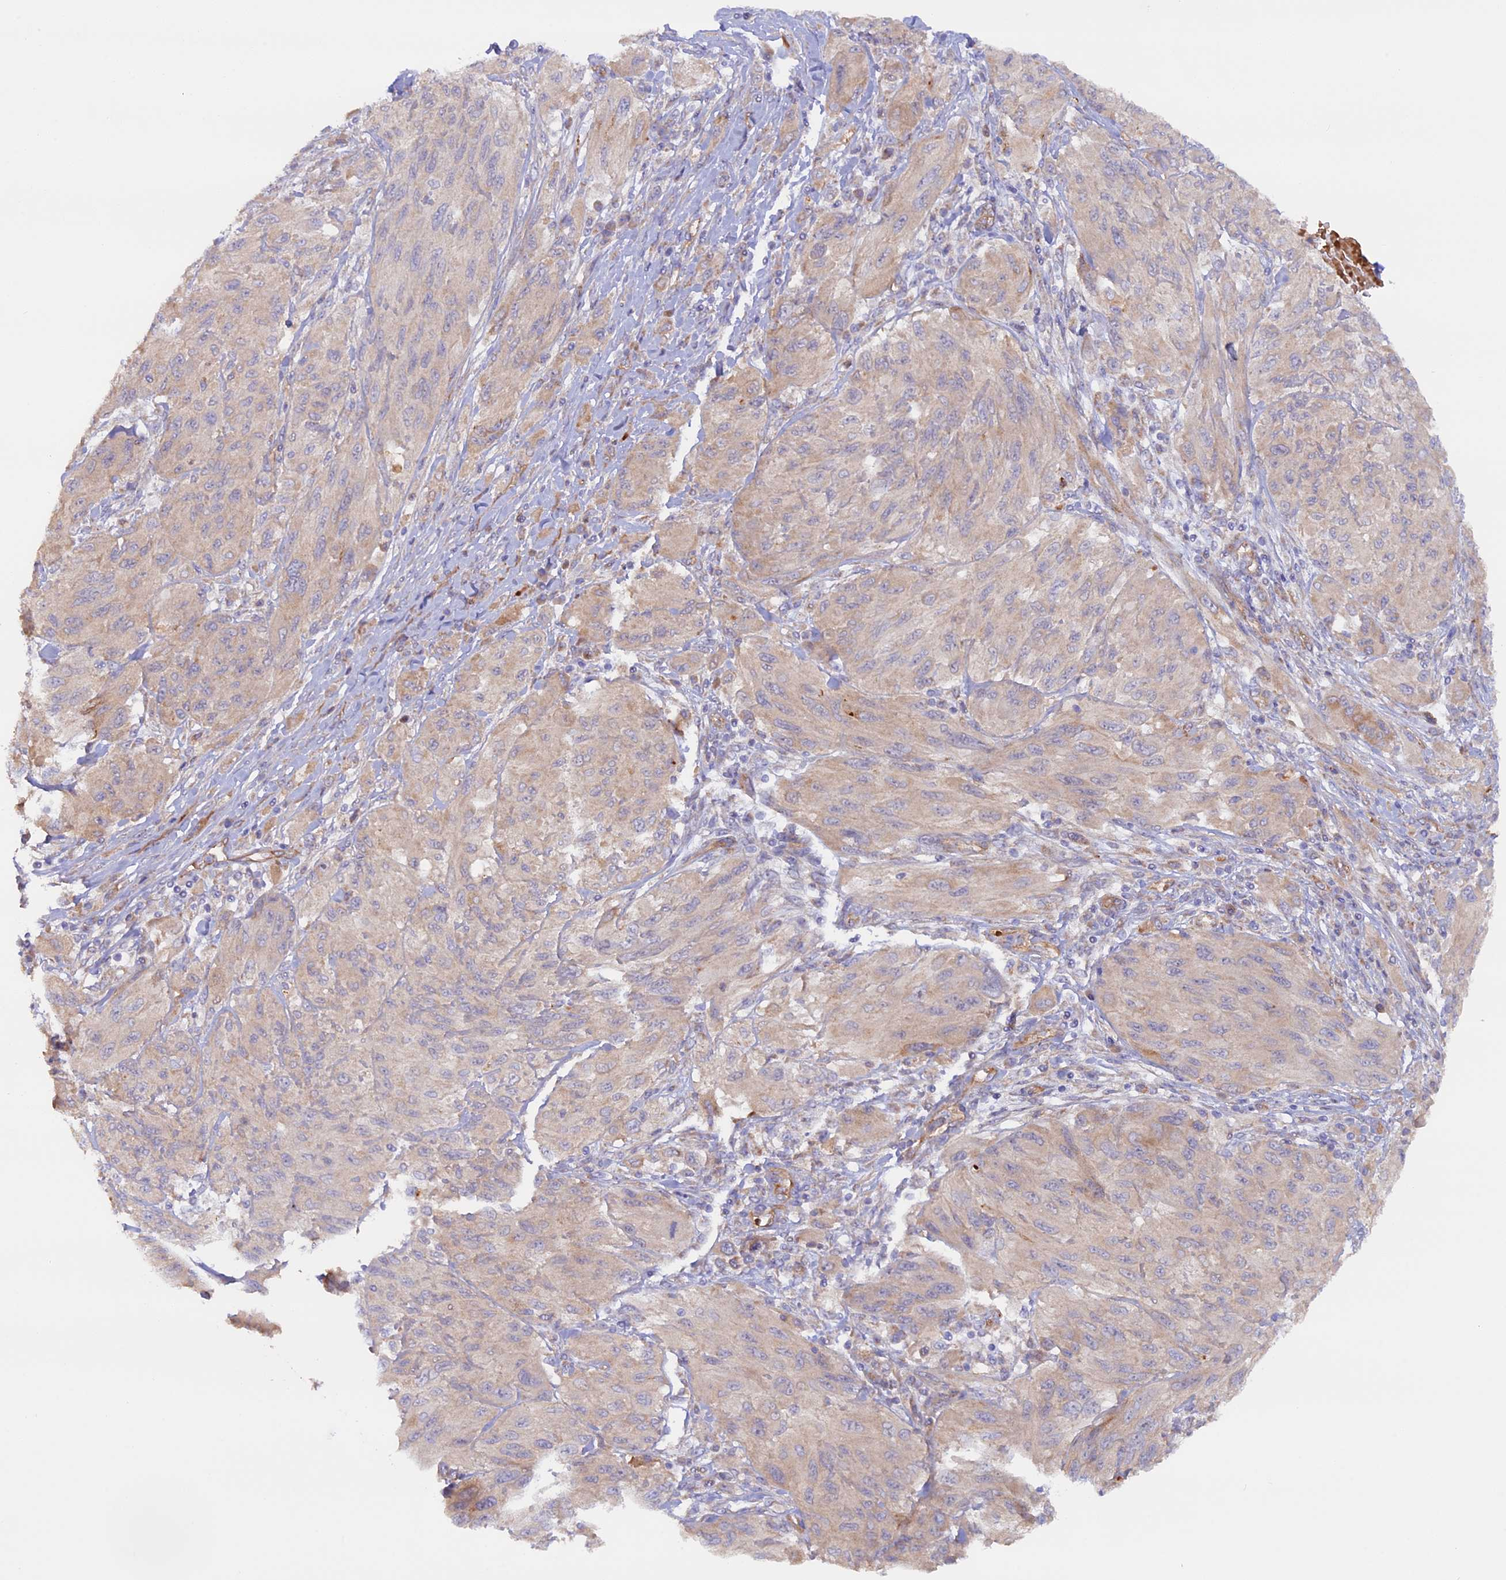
{"staining": {"intensity": "negative", "quantity": "none", "location": "none"}, "tissue": "melanoma", "cell_type": "Tumor cells", "image_type": "cancer", "snomed": [{"axis": "morphology", "description": "Malignant melanoma, NOS"}, {"axis": "topography", "description": "Skin"}], "caption": "Melanoma was stained to show a protein in brown. There is no significant positivity in tumor cells. (Brightfield microscopy of DAB immunohistochemistry (IHC) at high magnification).", "gene": "DUS3L", "patient": {"sex": "female", "age": 91}}